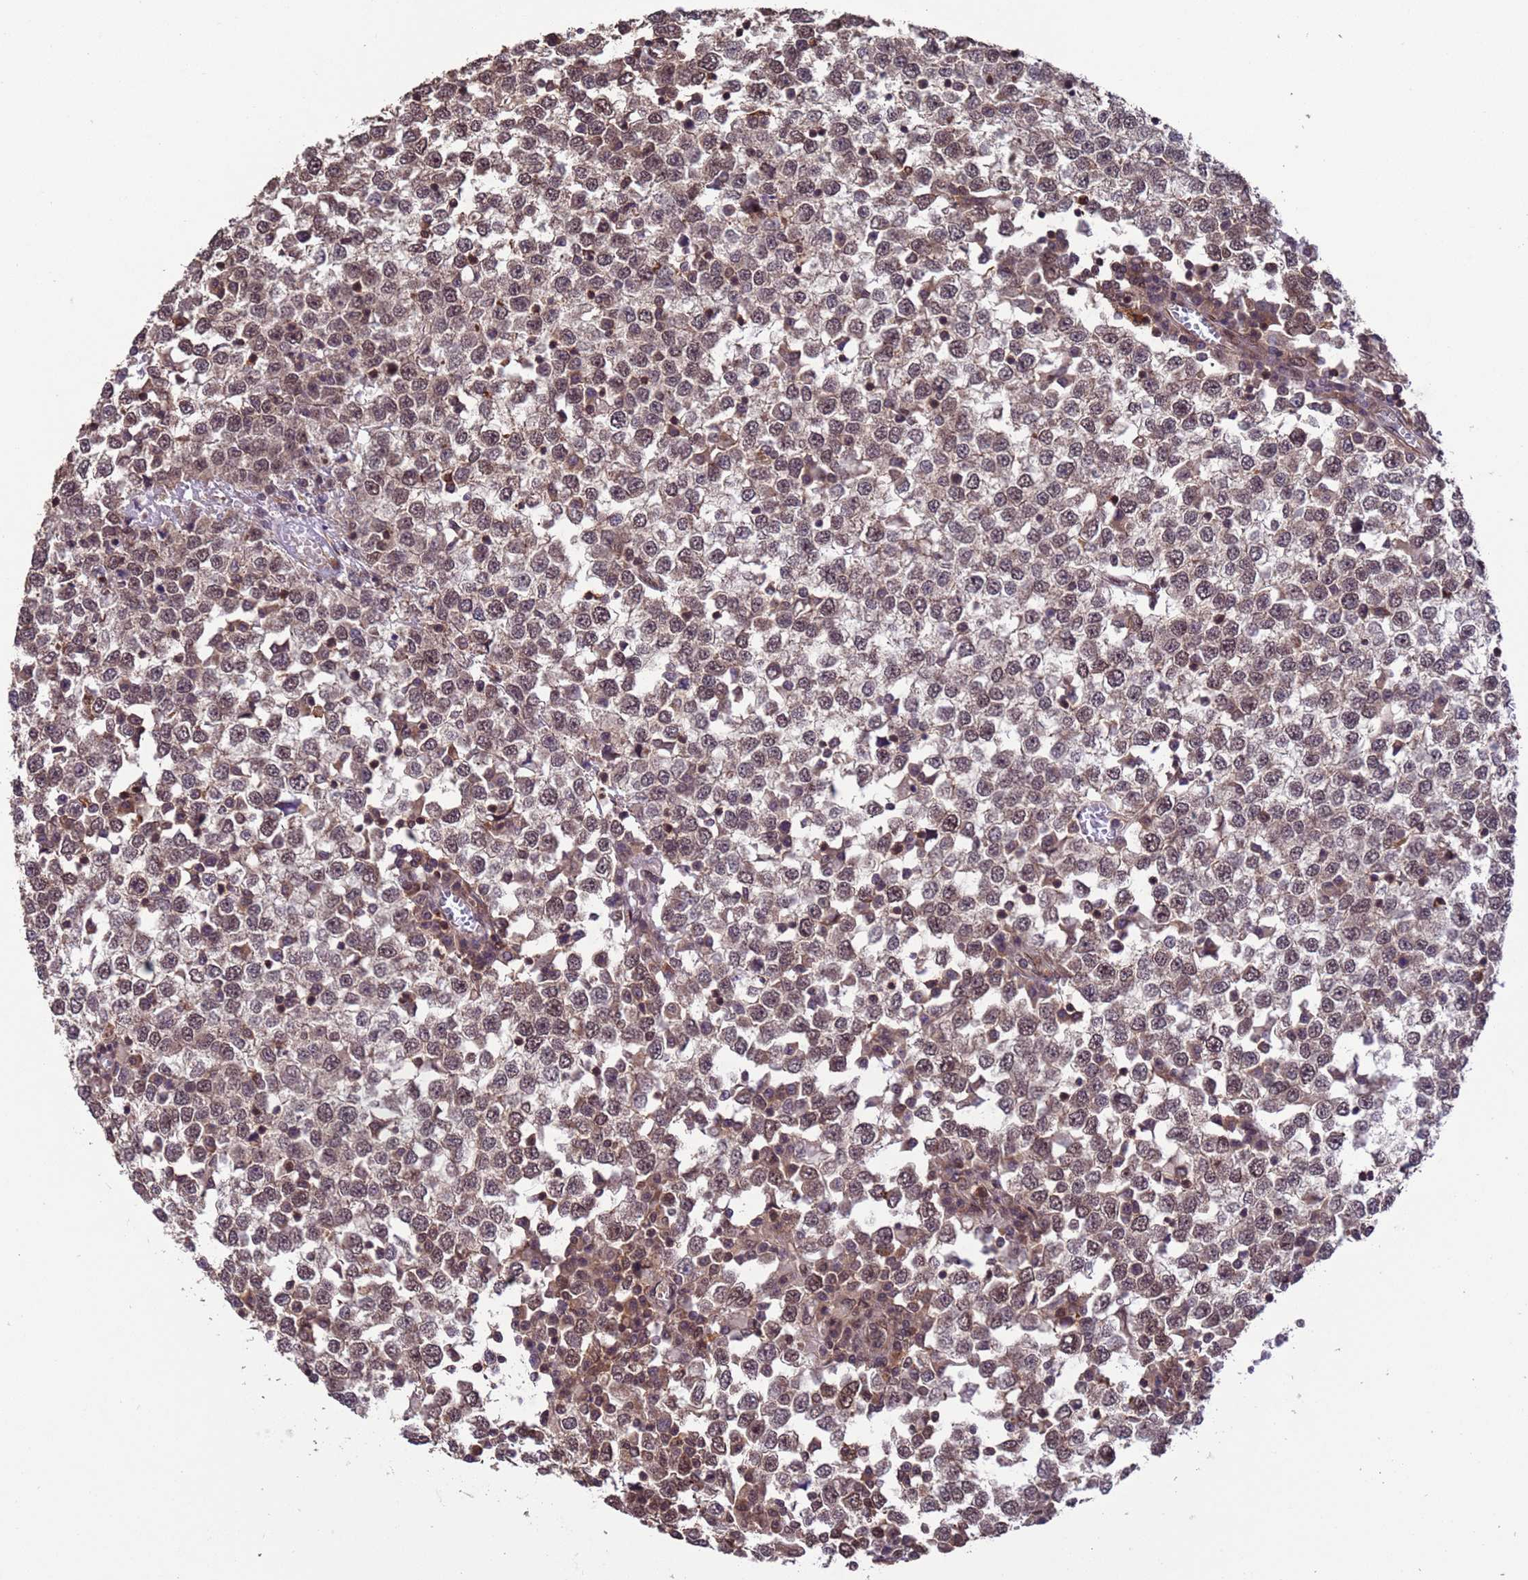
{"staining": {"intensity": "moderate", "quantity": ">75%", "location": "nuclear"}, "tissue": "testis cancer", "cell_type": "Tumor cells", "image_type": "cancer", "snomed": [{"axis": "morphology", "description": "Seminoma, NOS"}, {"axis": "topography", "description": "Testis"}], "caption": "Seminoma (testis) was stained to show a protein in brown. There is medium levels of moderate nuclear expression in approximately >75% of tumor cells.", "gene": "VSTM4", "patient": {"sex": "male", "age": 65}}